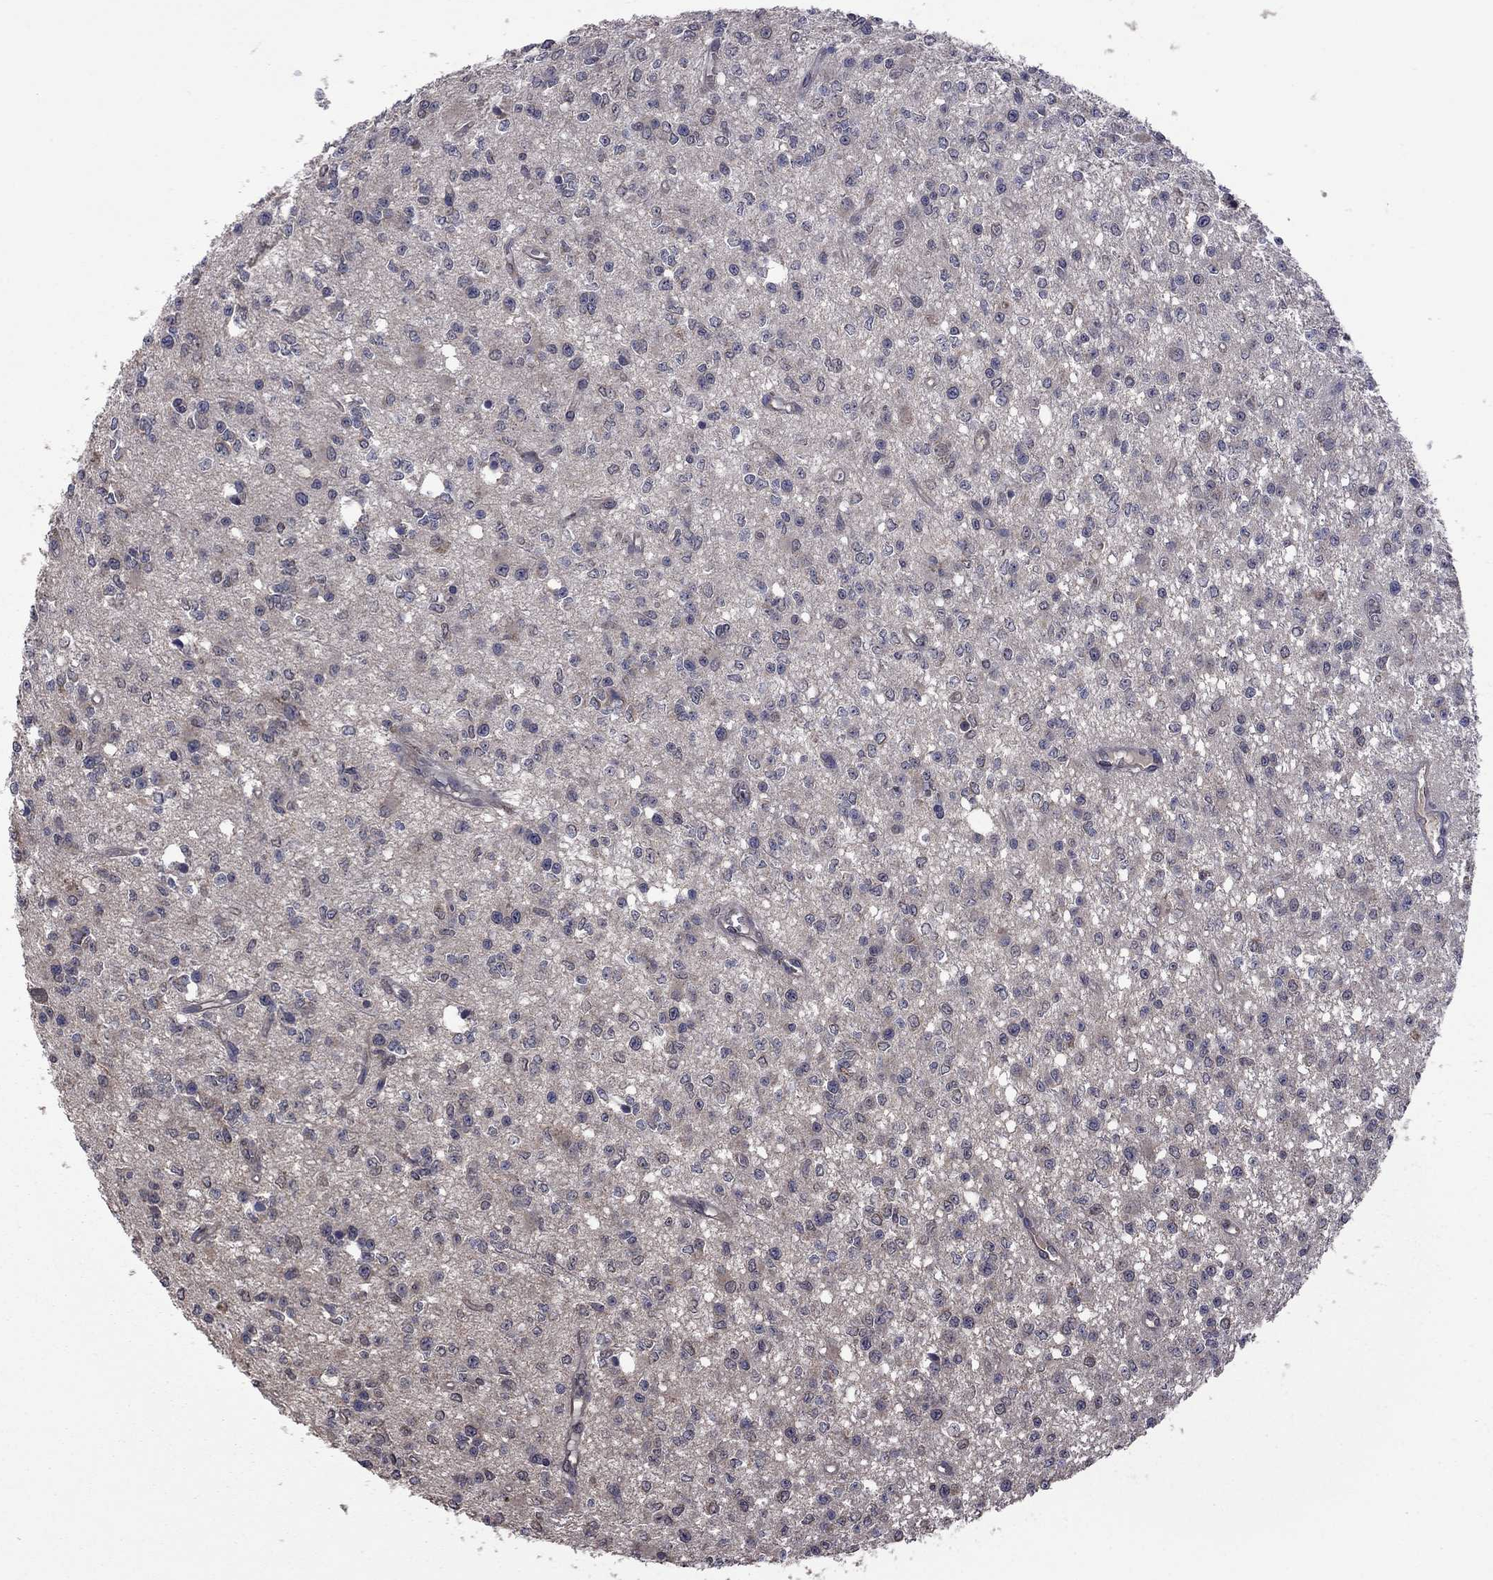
{"staining": {"intensity": "negative", "quantity": "none", "location": "none"}, "tissue": "glioma", "cell_type": "Tumor cells", "image_type": "cancer", "snomed": [{"axis": "morphology", "description": "Glioma, malignant, Low grade"}, {"axis": "topography", "description": "Brain"}], "caption": "Immunohistochemistry (IHC) histopathology image of neoplastic tissue: human glioma stained with DAB displays no significant protein expression in tumor cells.", "gene": "TSNARE1", "patient": {"sex": "female", "age": 45}}